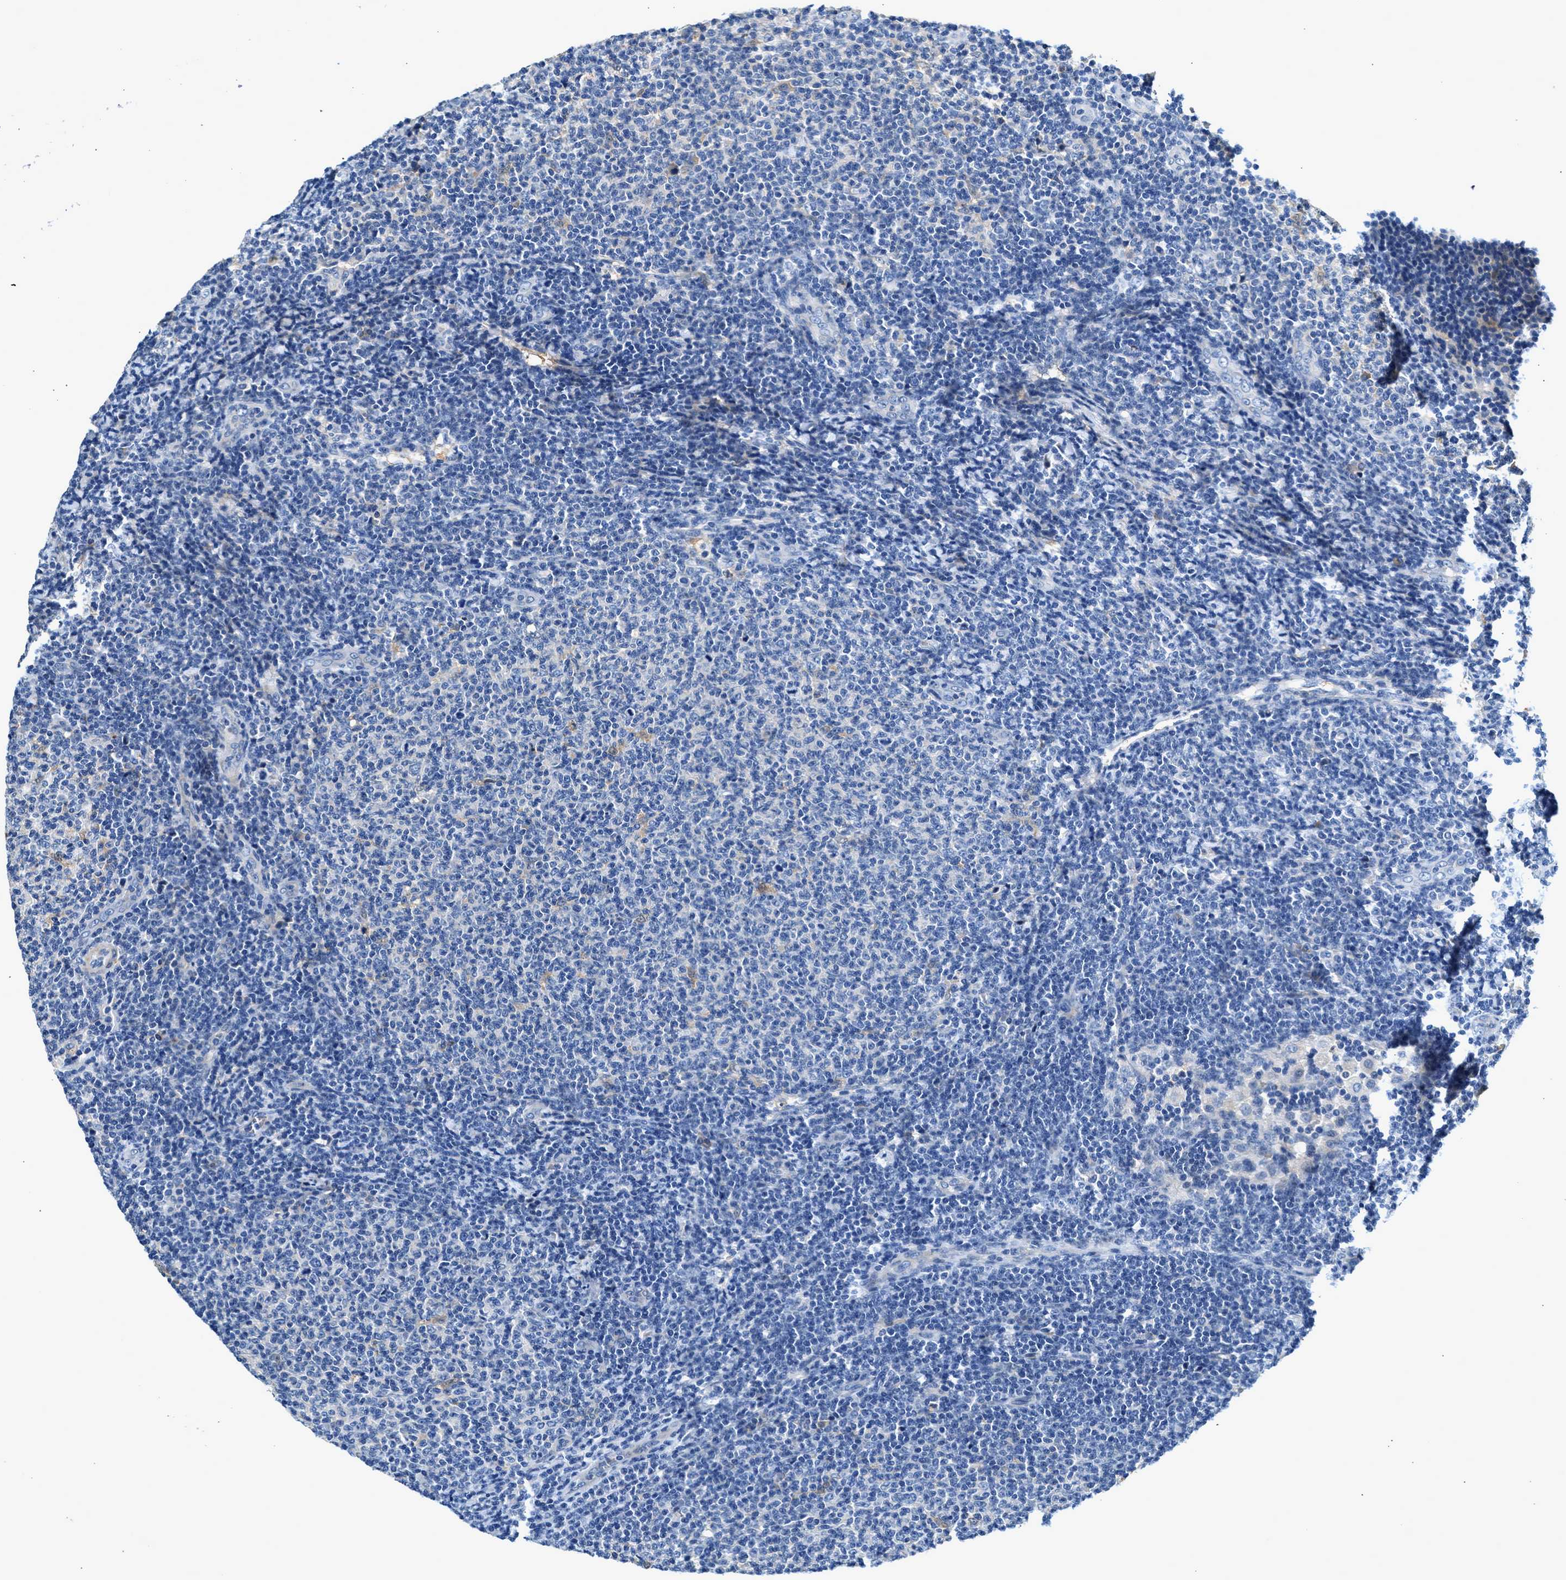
{"staining": {"intensity": "negative", "quantity": "none", "location": "none"}, "tissue": "lymphoma", "cell_type": "Tumor cells", "image_type": "cancer", "snomed": [{"axis": "morphology", "description": "Malignant lymphoma, non-Hodgkin's type, Low grade"}, {"axis": "topography", "description": "Lymph node"}], "caption": "An image of lymphoma stained for a protein exhibits no brown staining in tumor cells. The staining was performed using DAB to visualize the protein expression in brown, while the nuclei were stained in blue with hematoxylin (Magnification: 20x).", "gene": "RWDD2B", "patient": {"sex": "male", "age": 66}}